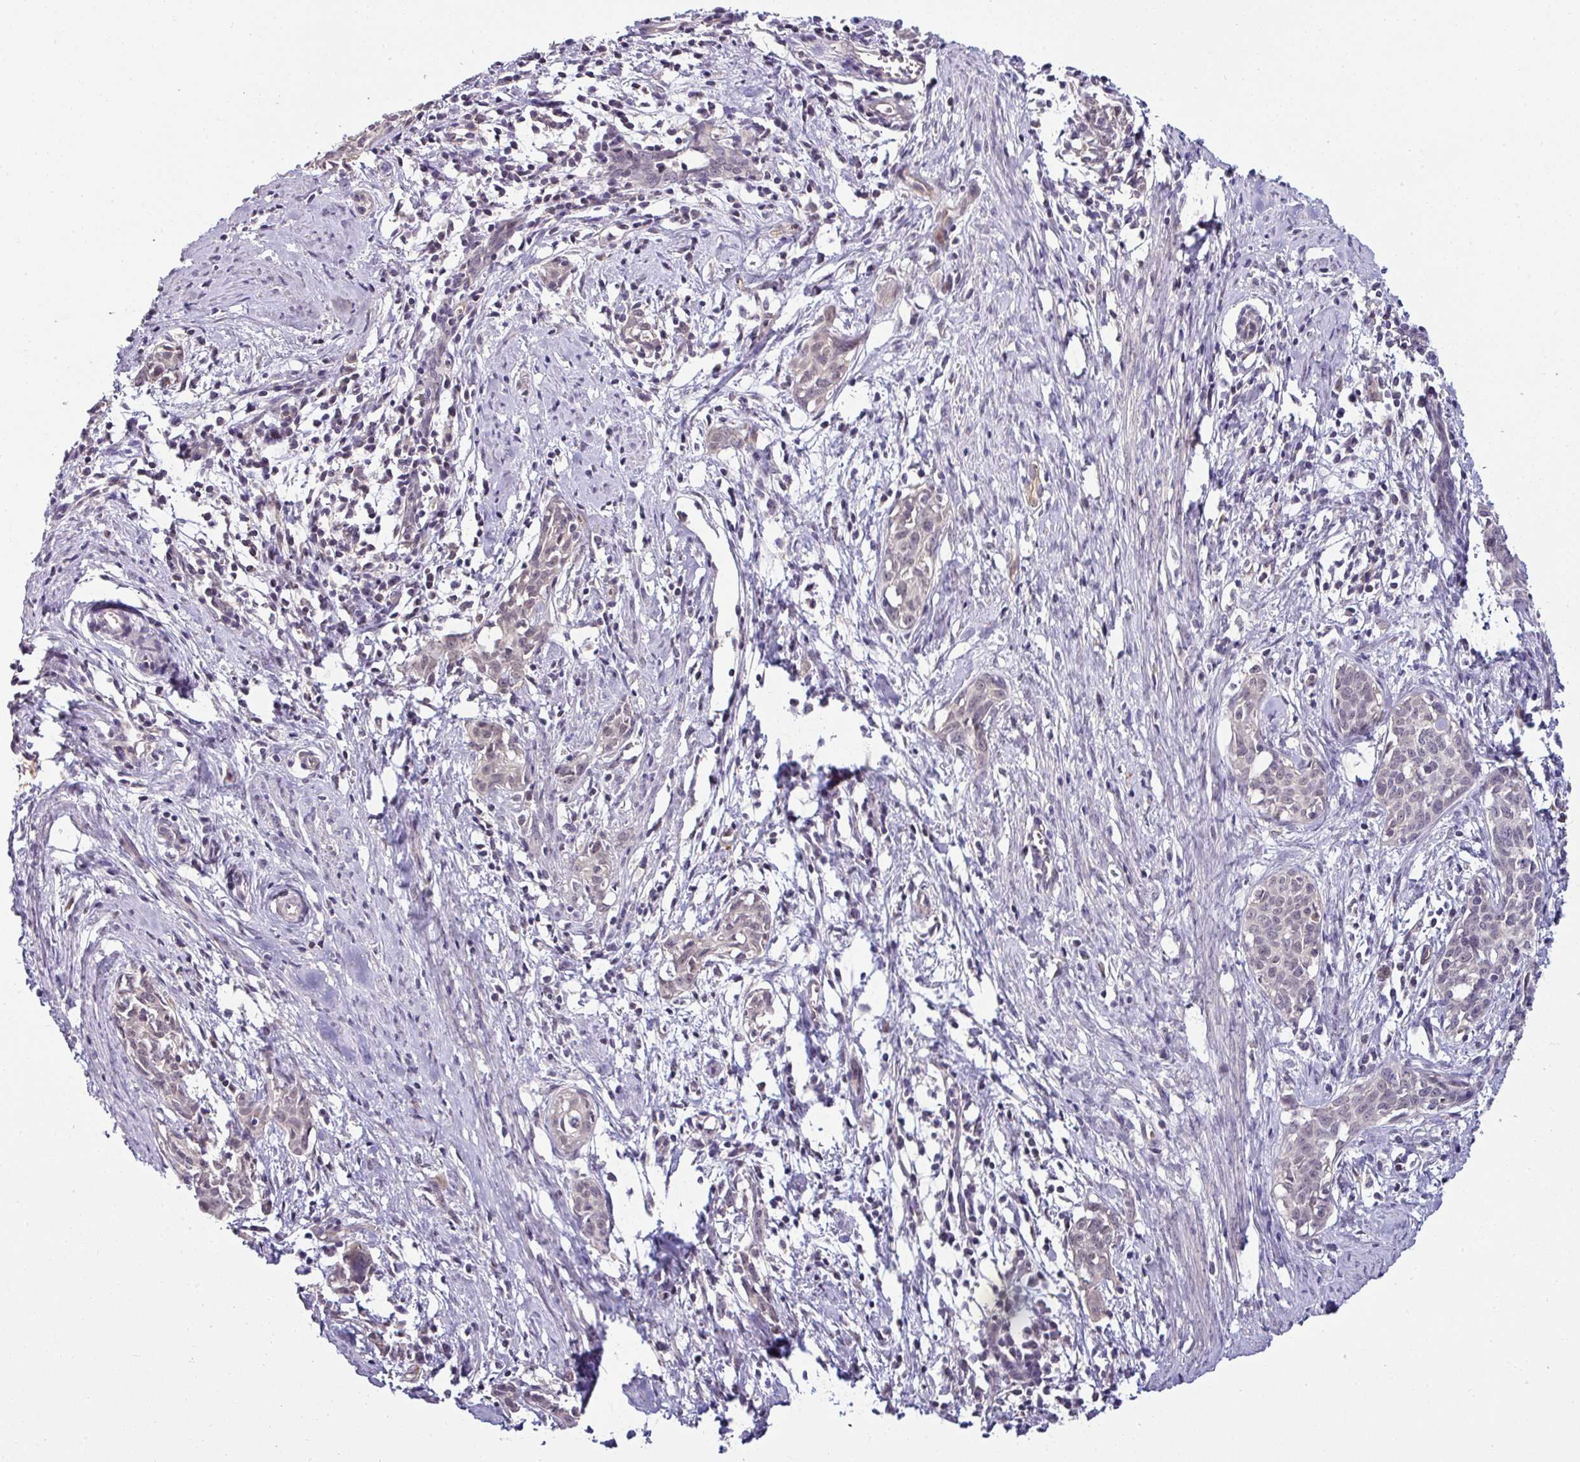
{"staining": {"intensity": "negative", "quantity": "none", "location": "none"}, "tissue": "cervical cancer", "cell_type": "Tumor cells", "image_type": "cancer", "snomed": [{"axis": "morphology", "description": "Squamous cell carcinoma, NOS"}, {"axis": "topography", "description": "Cervix"}], "caption": "Tumor cells show no significant protein positivity in cervical cancer (squamous cell carcinoma).", "gene": "NAPSA", "patient": {"sex": "female", "age": 52}}